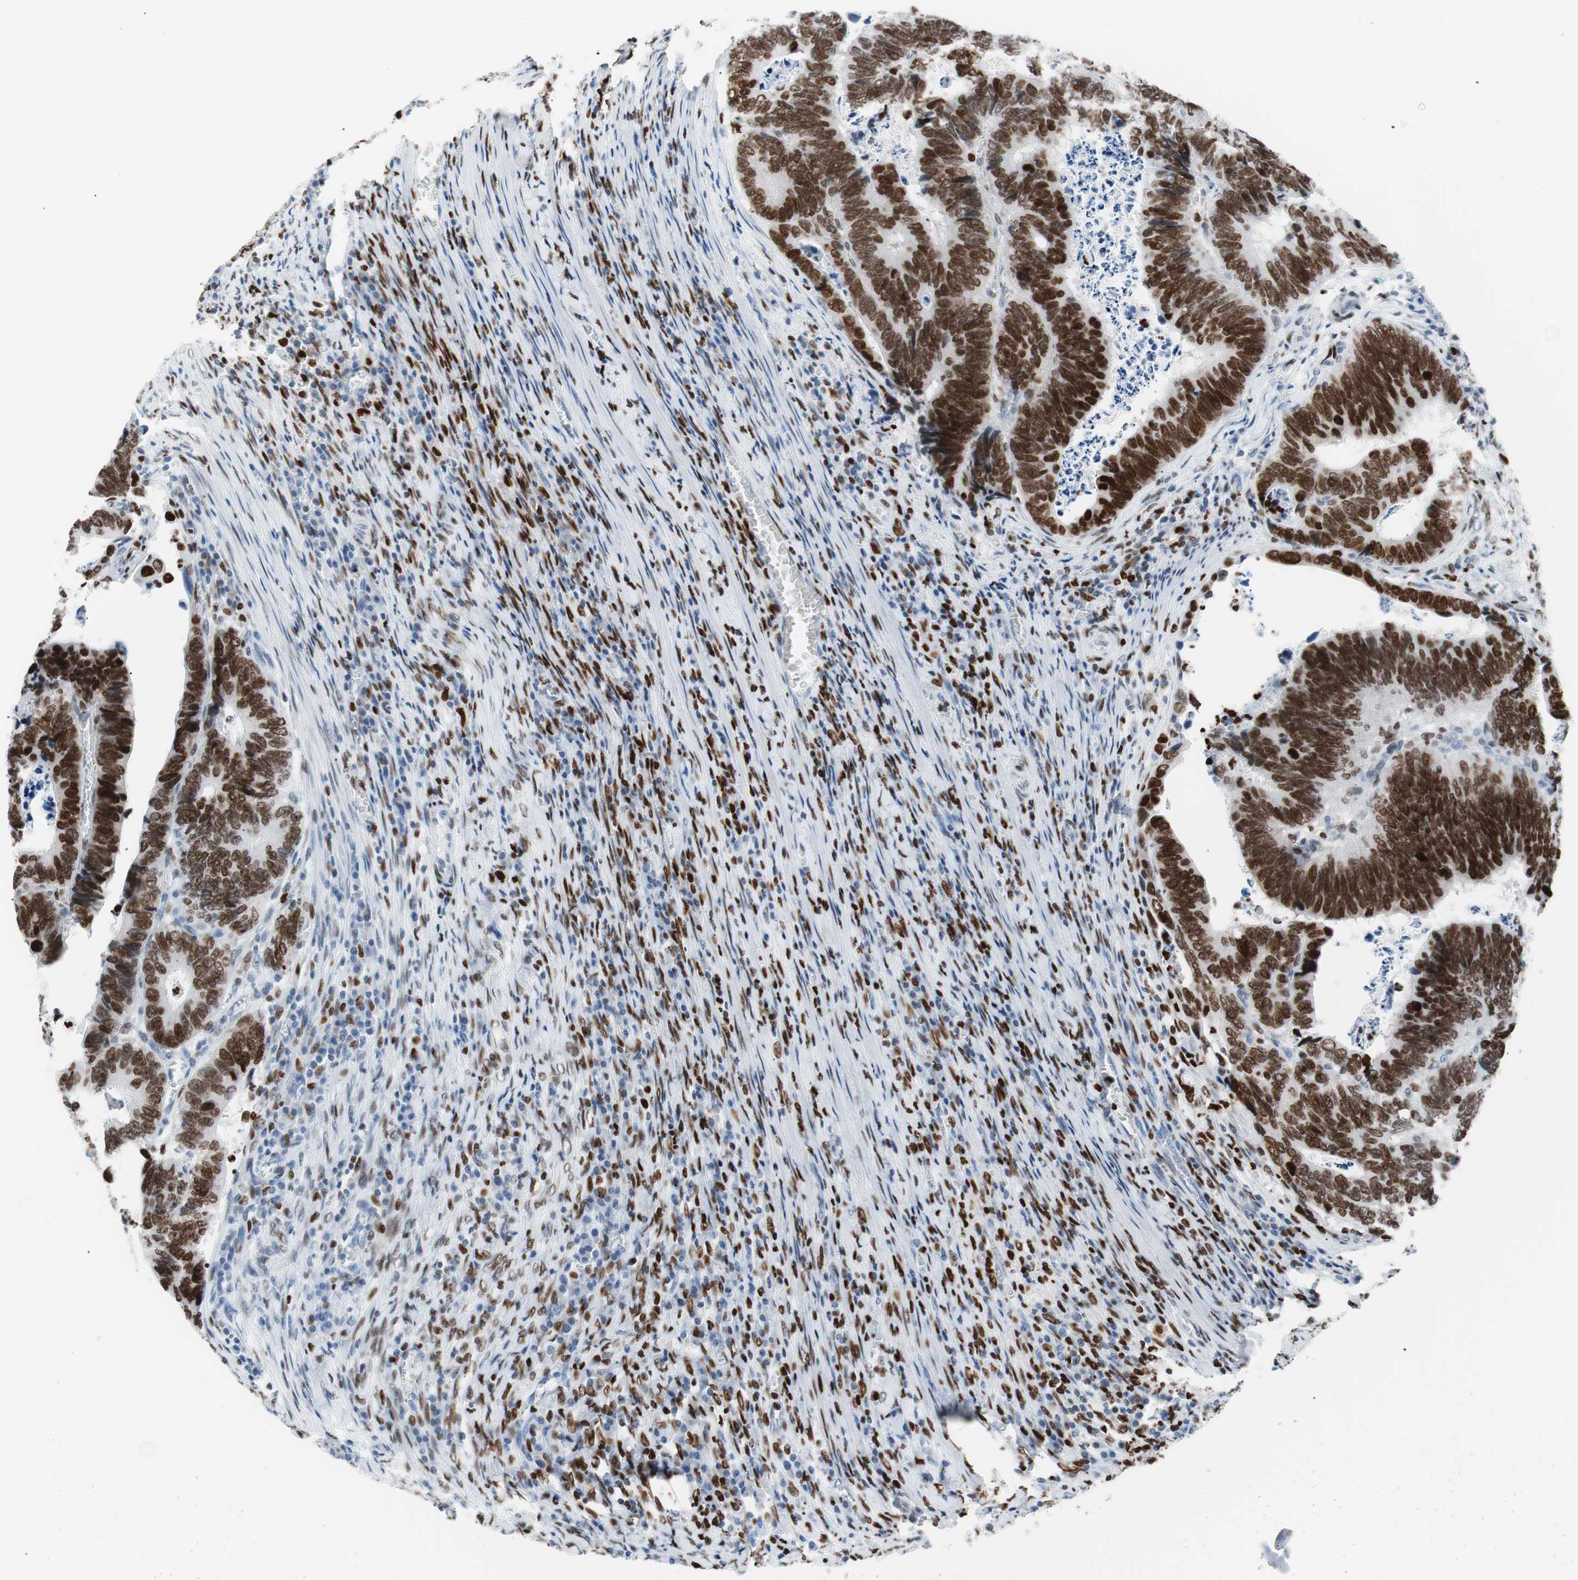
{"staining": {"intensity": "strong", "quantity": ">75%", "location": "nuclear"}, "tissue": "colorectal cancer", "cell_type": "Tumor cells", "image_type": "cancer", "snomed": [{"axis": "morphology", "description": "Adenocarcinoma, NOS"}, {"axis": "topography", "description": "Colon"}], "caption": "Tumor cells display strong nuclear staining in approximately >75% of cells in adenocarcinoma (colorectal).", "gene": "CEBPB", "patient": {"sex": "male", "age": 72}}